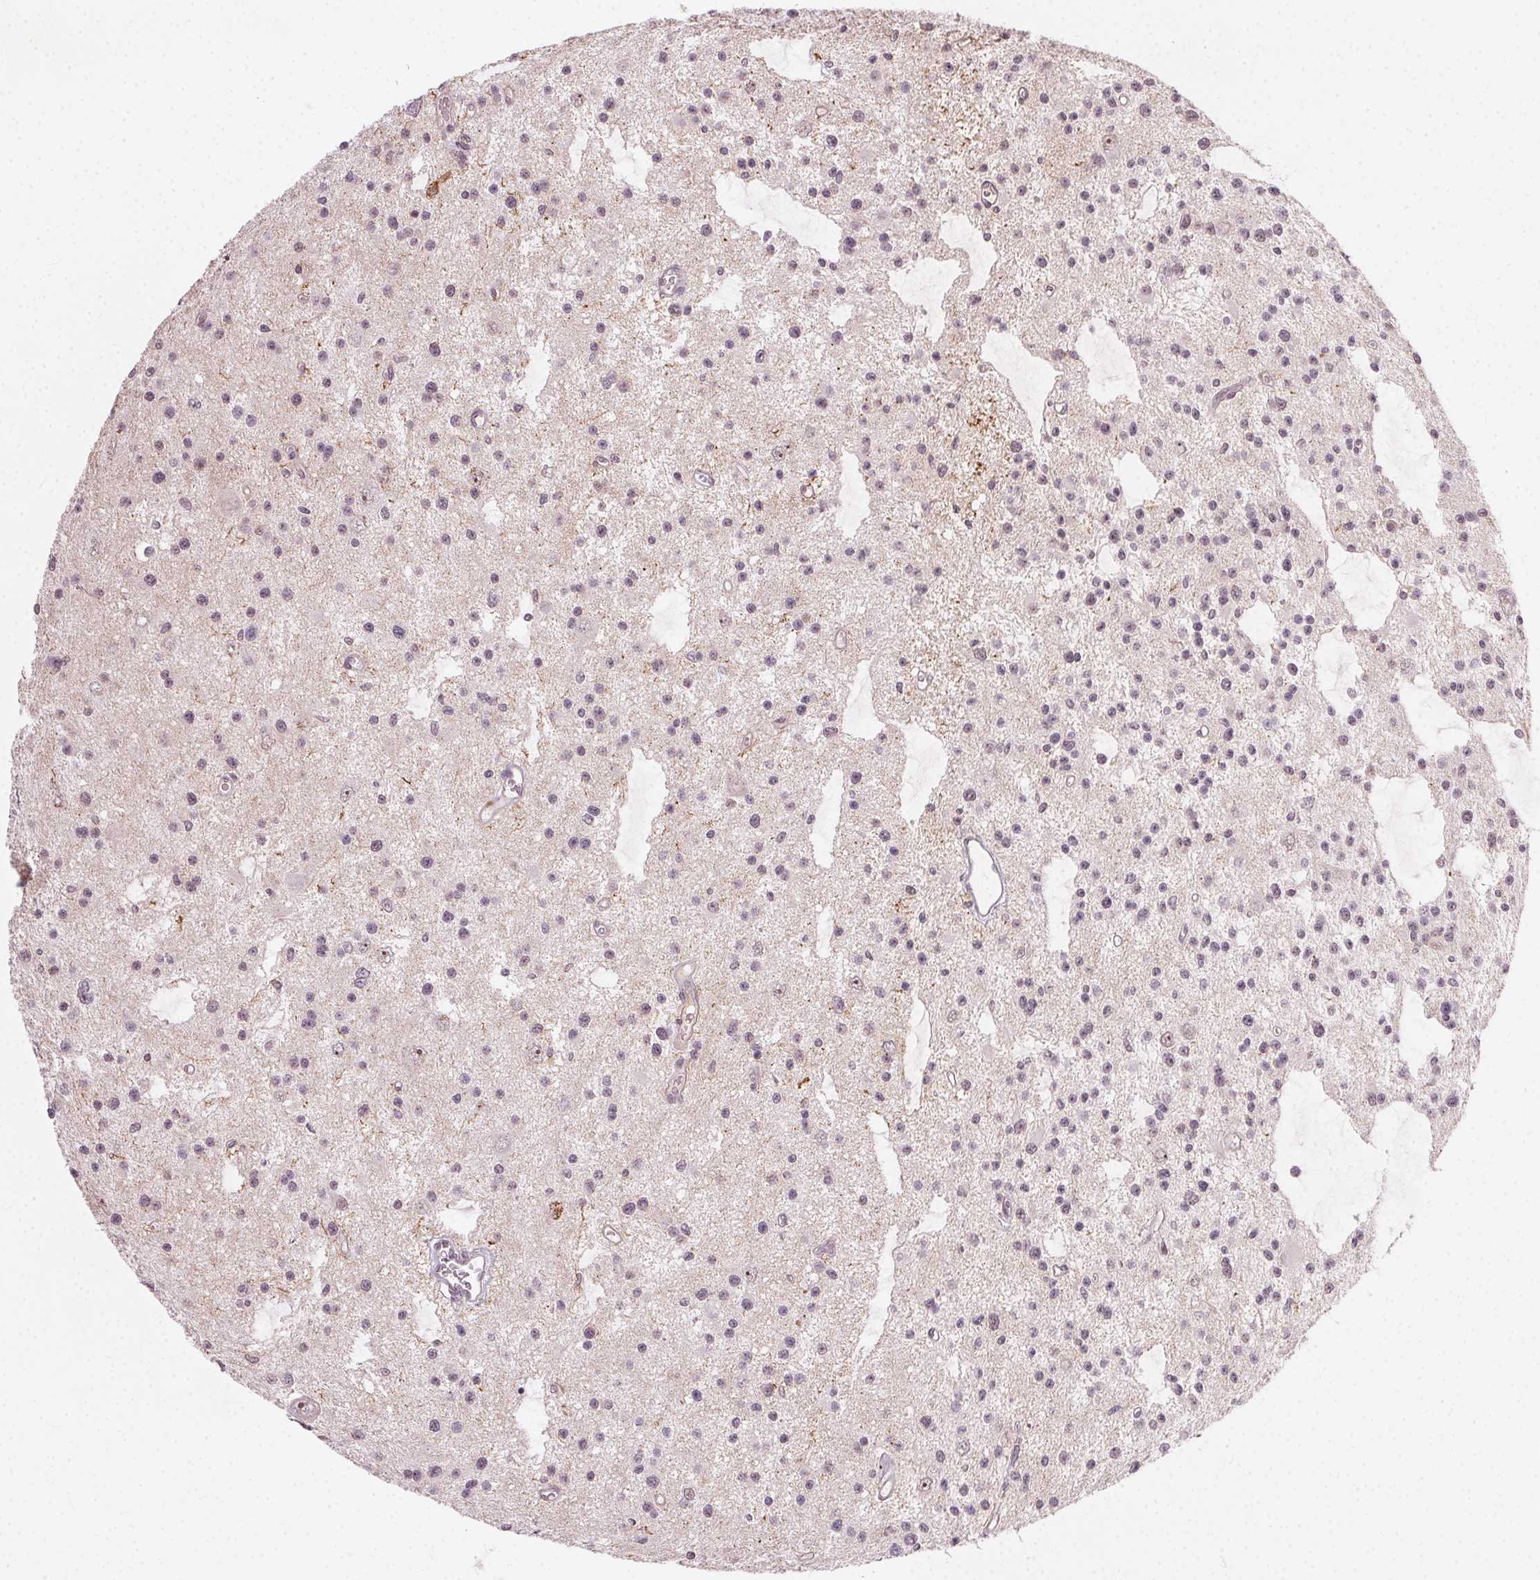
{"staining": {"intensity": "negative", "quantity": "none", "location": "none"}, "tissue": "glioma", "cell_type": "Tumor cells", "image_type": "cancer", "snomed": [{"axis": "morphology", "description": "Glioma, malignant, Low grade"}, {"axis": "topography", "description": "Brain"}], "caption": "Tumor cells are negative for brown protein staining in glioma.", "gene": "TUB", "patient": {"sex": "male", "age": 43}}